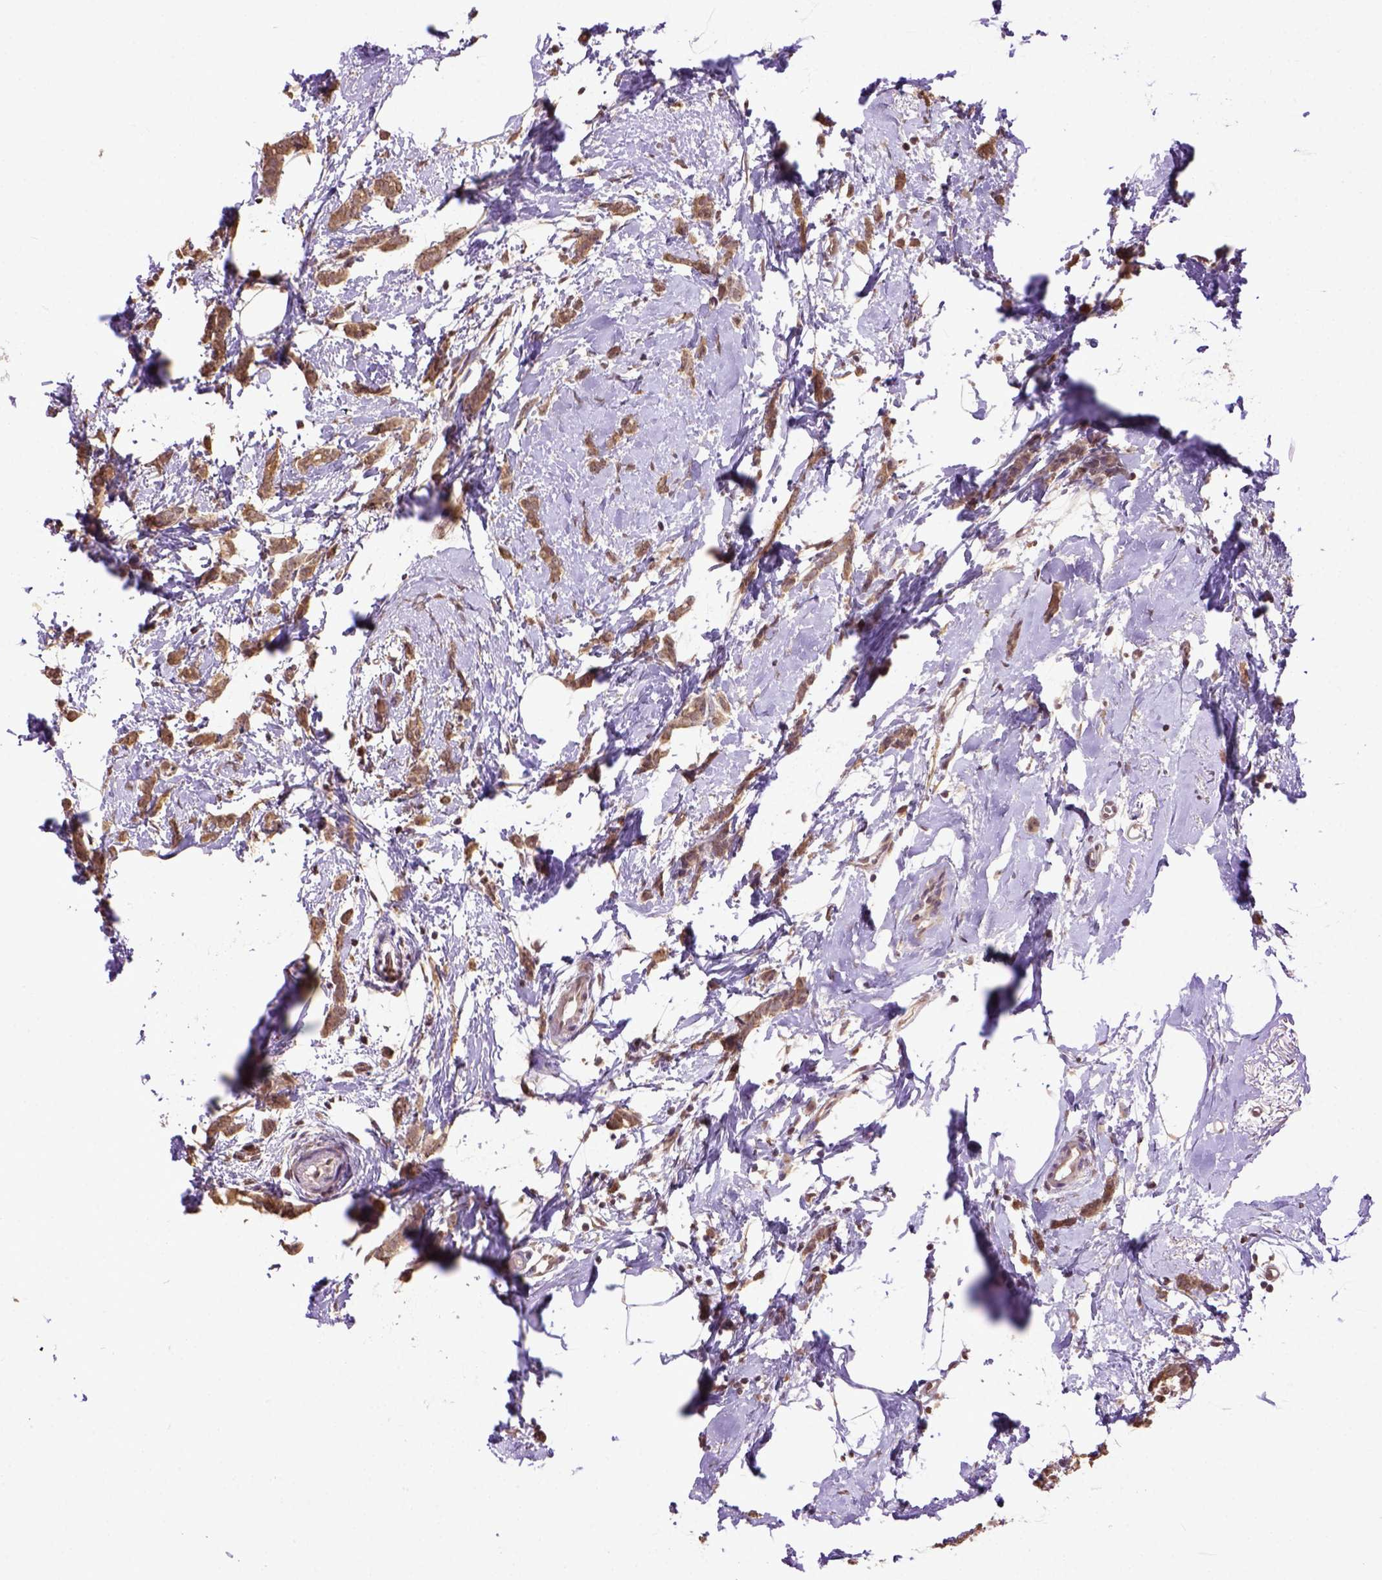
{"staining": {"intensity": "moderate", "quantity": "25%-75%", "location": "cytoplasmic/membranous"}, "tissue": "breast cancer", "cell_type": "Tumor cells", "image_type": "cancer", "snomed": [{"axis": "morphology", "description": "Duct carcinoma"}, {"axis": "topography", "description": "Breast"}], "caption": "The image reveals a brown stain indicating the presence of a protein in the cytoplasmic/membranous of tumor cells in breast intraductal carcinoma.", "gene": "WDR17", "patient": {"sex": "female", "age": 40}}